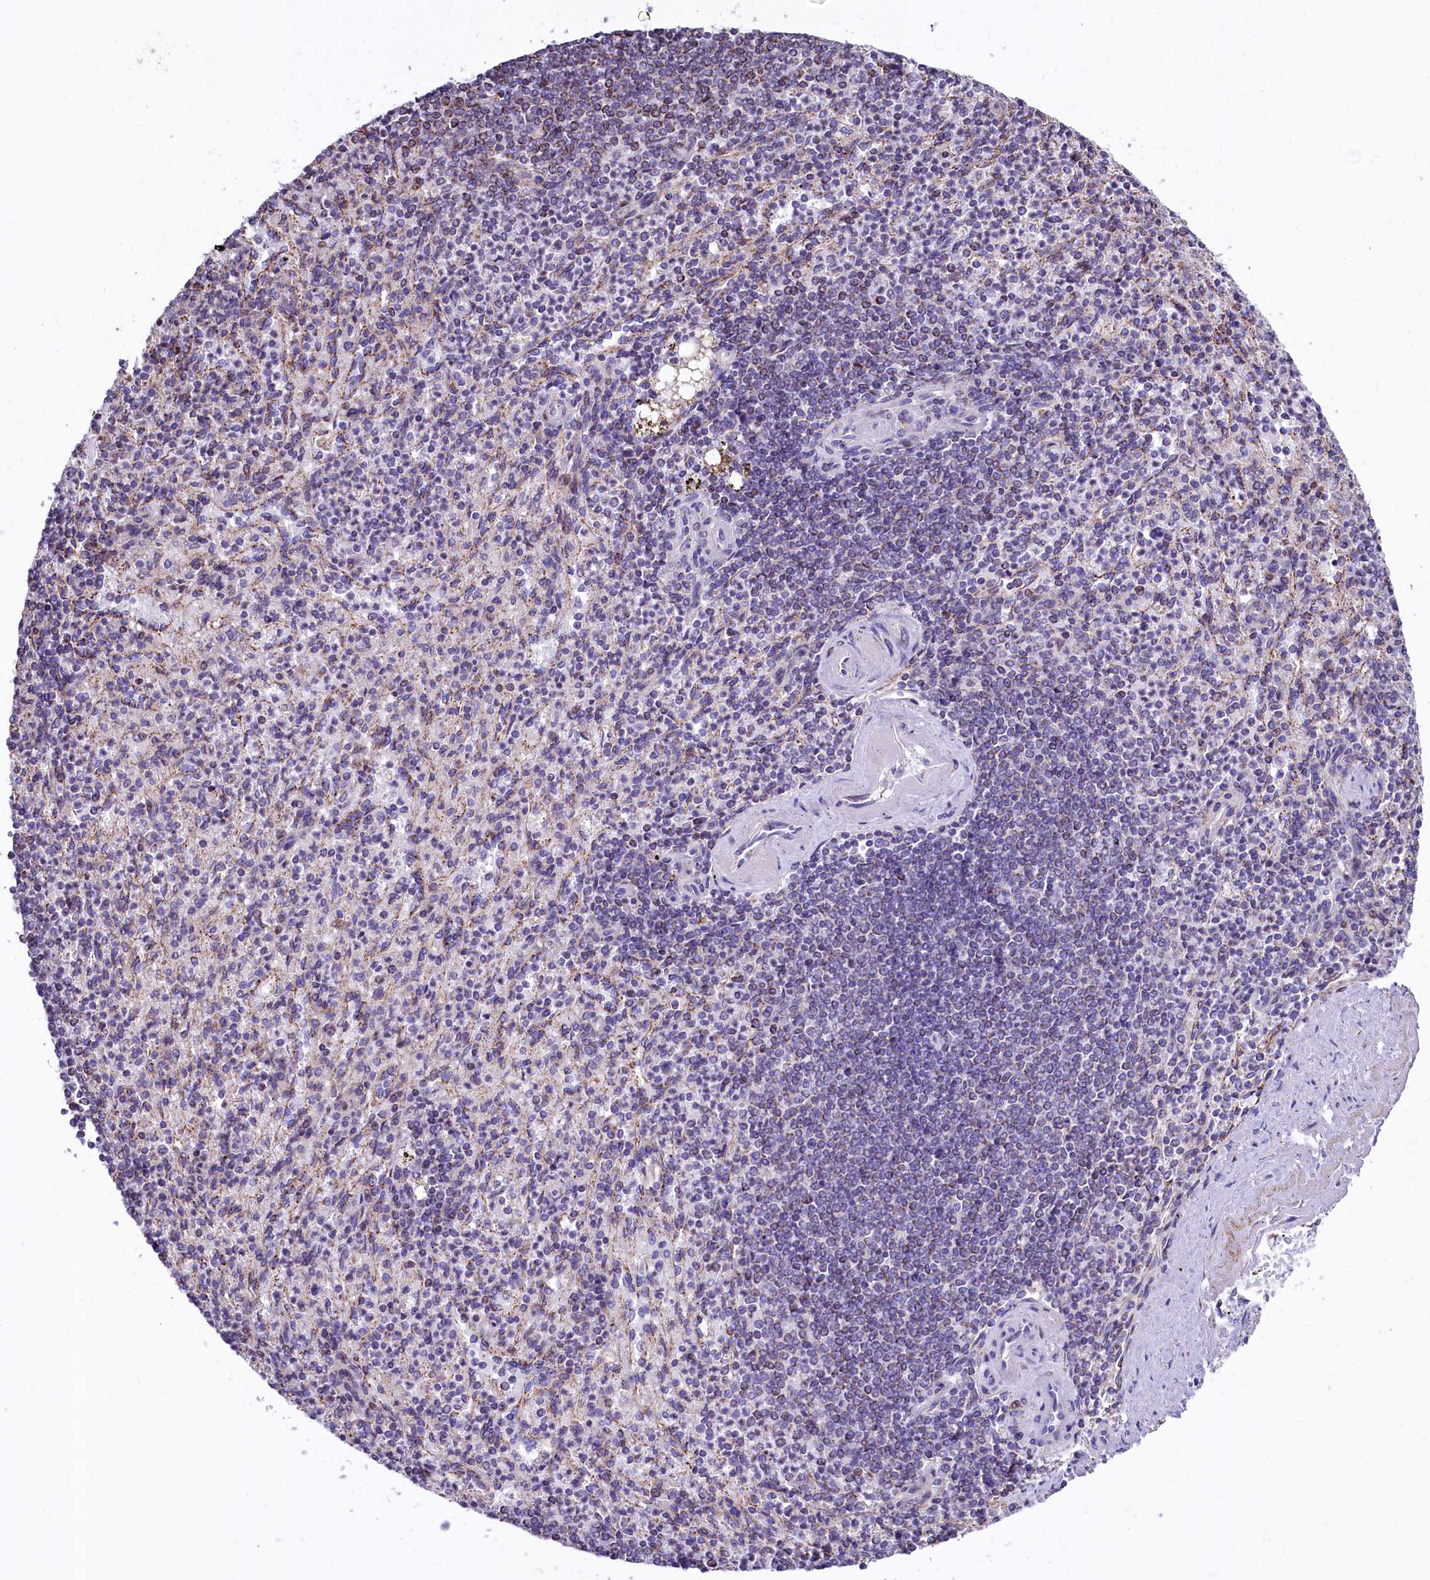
{"staining": {"intensity": "negative", "quantity": "none", "location": "none"}, "tissue": "spleen", "cell_type": "Cells in red pulp", "image_type": "normal", "snomed": [{"axis": "morphology", "description": "Normal tissue, NOS"}, {"axis": "topography", "description": "Spleen"}], "caption": "Human spleen stained for a protein using IHC exhibits no expression in cells in red pulp.", "gene": "VWCE", "patient": {"sex": "female", "age": 74}}